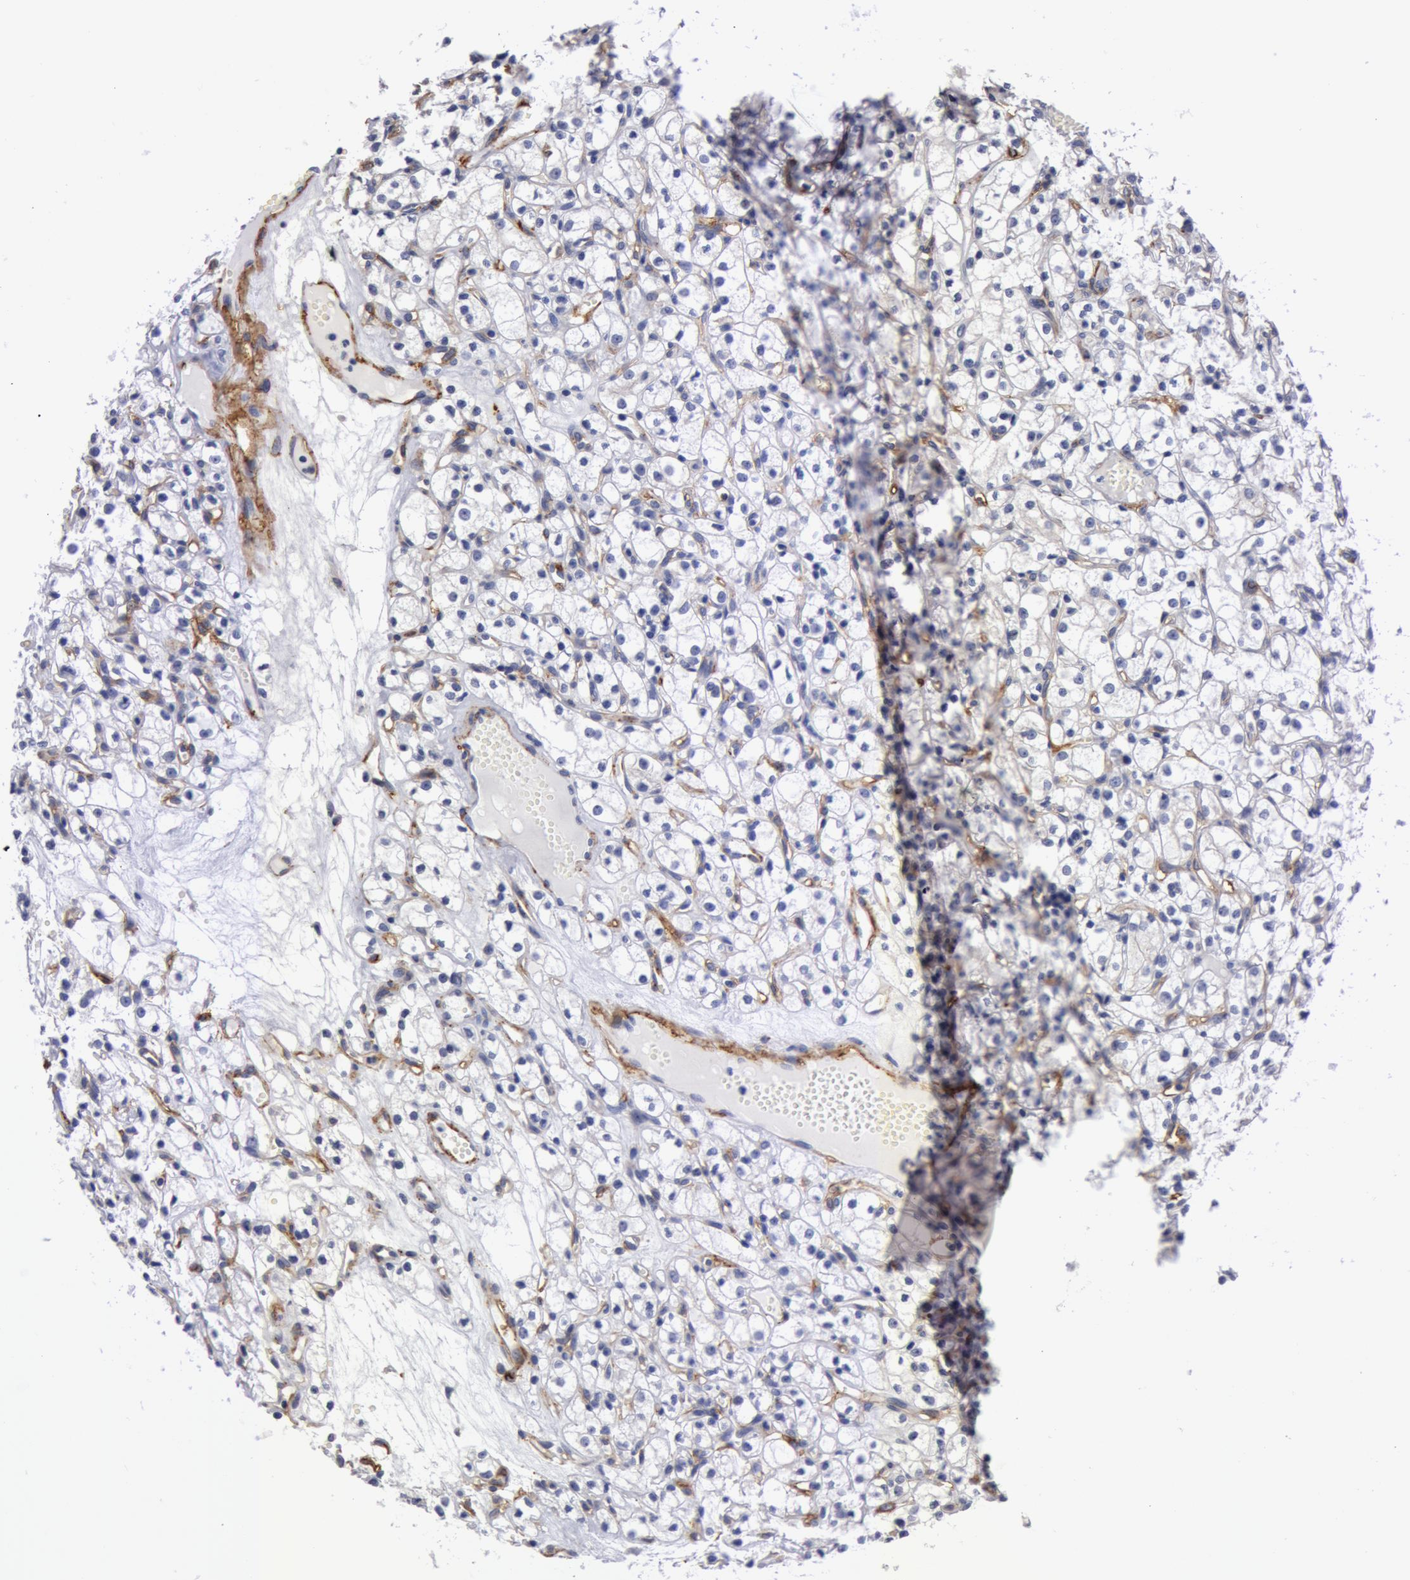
{"staining": {"intensity": "negative", "quantity": "none", "location": "none"}, "tissue": "renal cancer", "cell_type": "Tumor cells", "image_type": "cancer", "snomed": [{"axis": "morphology", "description": "Adenocarcinoma, NOS"}, {"axis": "topography", "description": "Kidney"}], "caption": "The immunohistochemistry (IHC) histopathology image has no significant positivity in tumor cells of renal adenocarcinoma tissue.", "gene": "IL23A", "patient": {"sex": "male", "age": 61}}